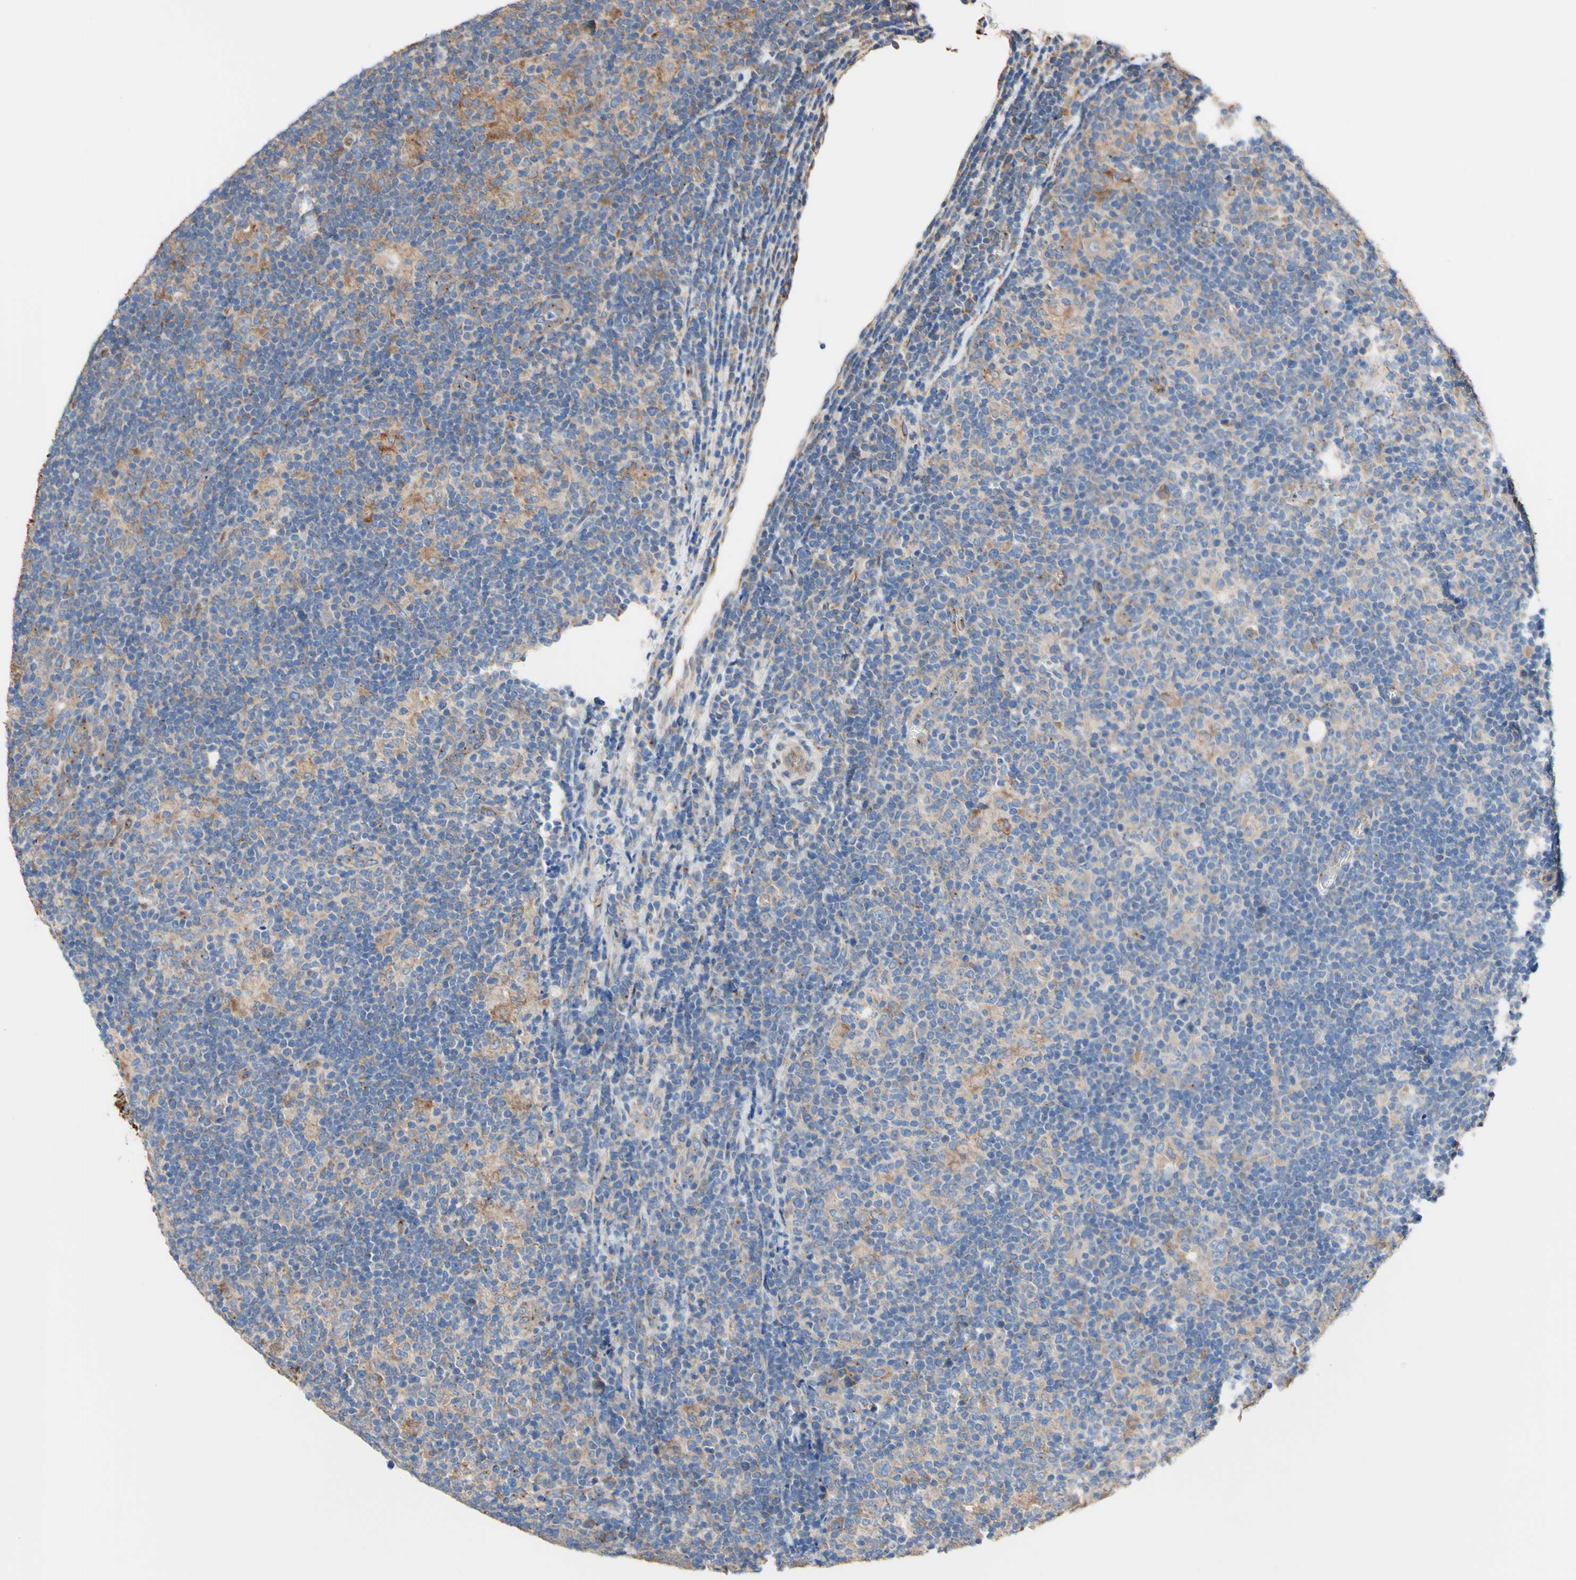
{"staining": {"intensity": "moderate", "quantity": "25%-75%", "location": "cytoplasmic/membranous"}, "tissue": "lymphoma", "cell_type": "Tumor cells", "image_type": "cancer", "snomed": [{"axis": "morphology", "description": "Hodgkin's disease, NOS"}, {"axis": "topography", "description": "Lymph node"}], "caption": "The image reveals immunohistochemical staining of Hodgkin's disease. There is moderate cytoplasmic/membranous expression is present in about 25%-75% of tumor cells. The protein of interest is stained brown, and the nuclei are stained in blue (DAB (3,3'-diaminobenzidine) IHC with brightfield microscopy, high magnification).", "gene": "LRIG3", "patient": {"sex": "female", "age": 57}}